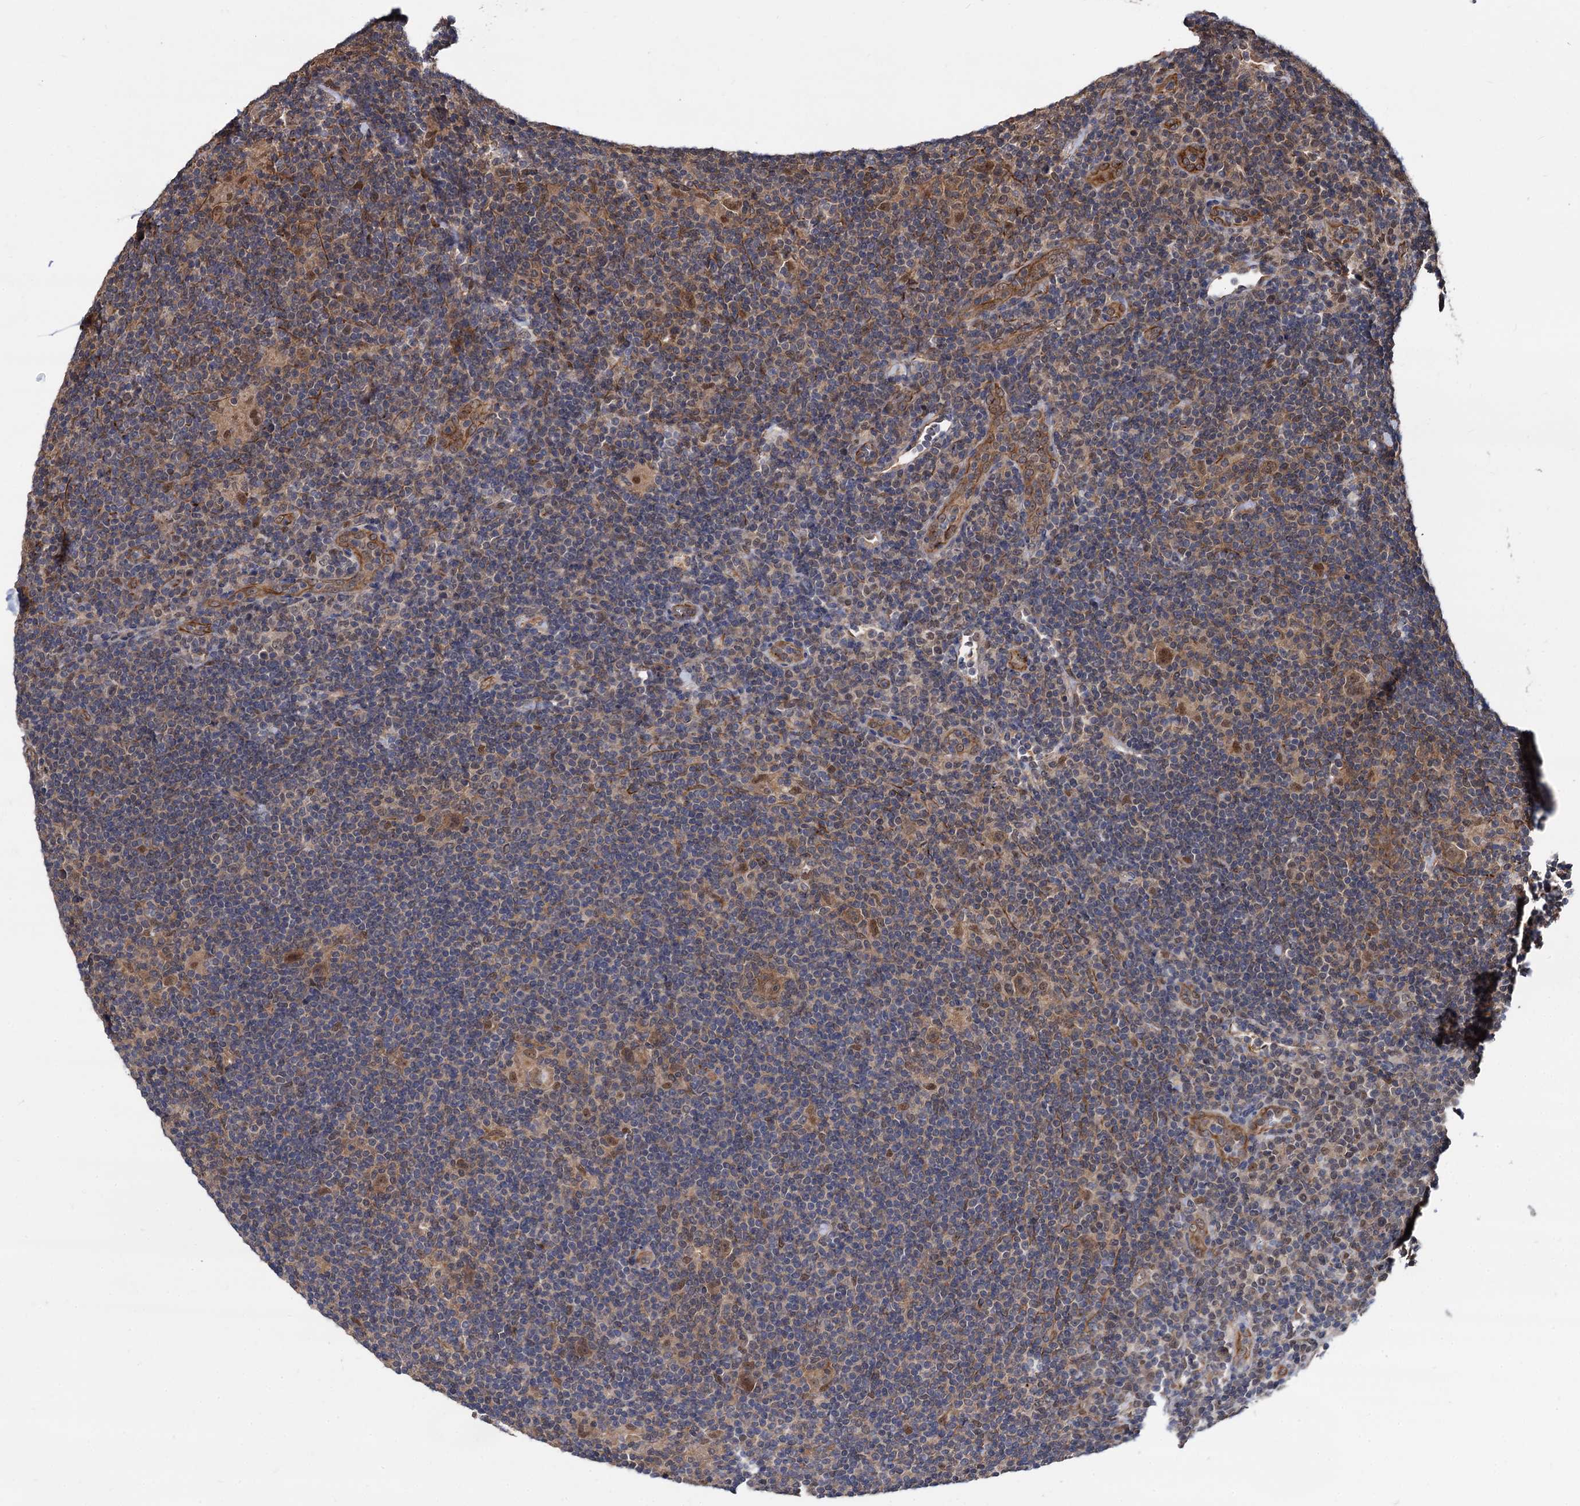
{"staining": {"intensity": "moderate", "quantity": ">75%", "location": "cytoplasmic/membranous,nuclear"}, "tissue": "lymphoma", "cell_type": "Tumor cells", "image_type": "cancer", "snomed": [{"axis": "morphology", "description": "Hodgkin's disease, NOS"}, {"axis": "topography", "description": "Lymph node"}], "caption": "This image exhibits immunohistochemistry staining of human lymphoma, with medium moderate cytoplasmic/membranous and nuclear staining in approximately >75% of tumor cells.", "gene": "PSMD4", "patient": {"sex": "female", "age": 57}}